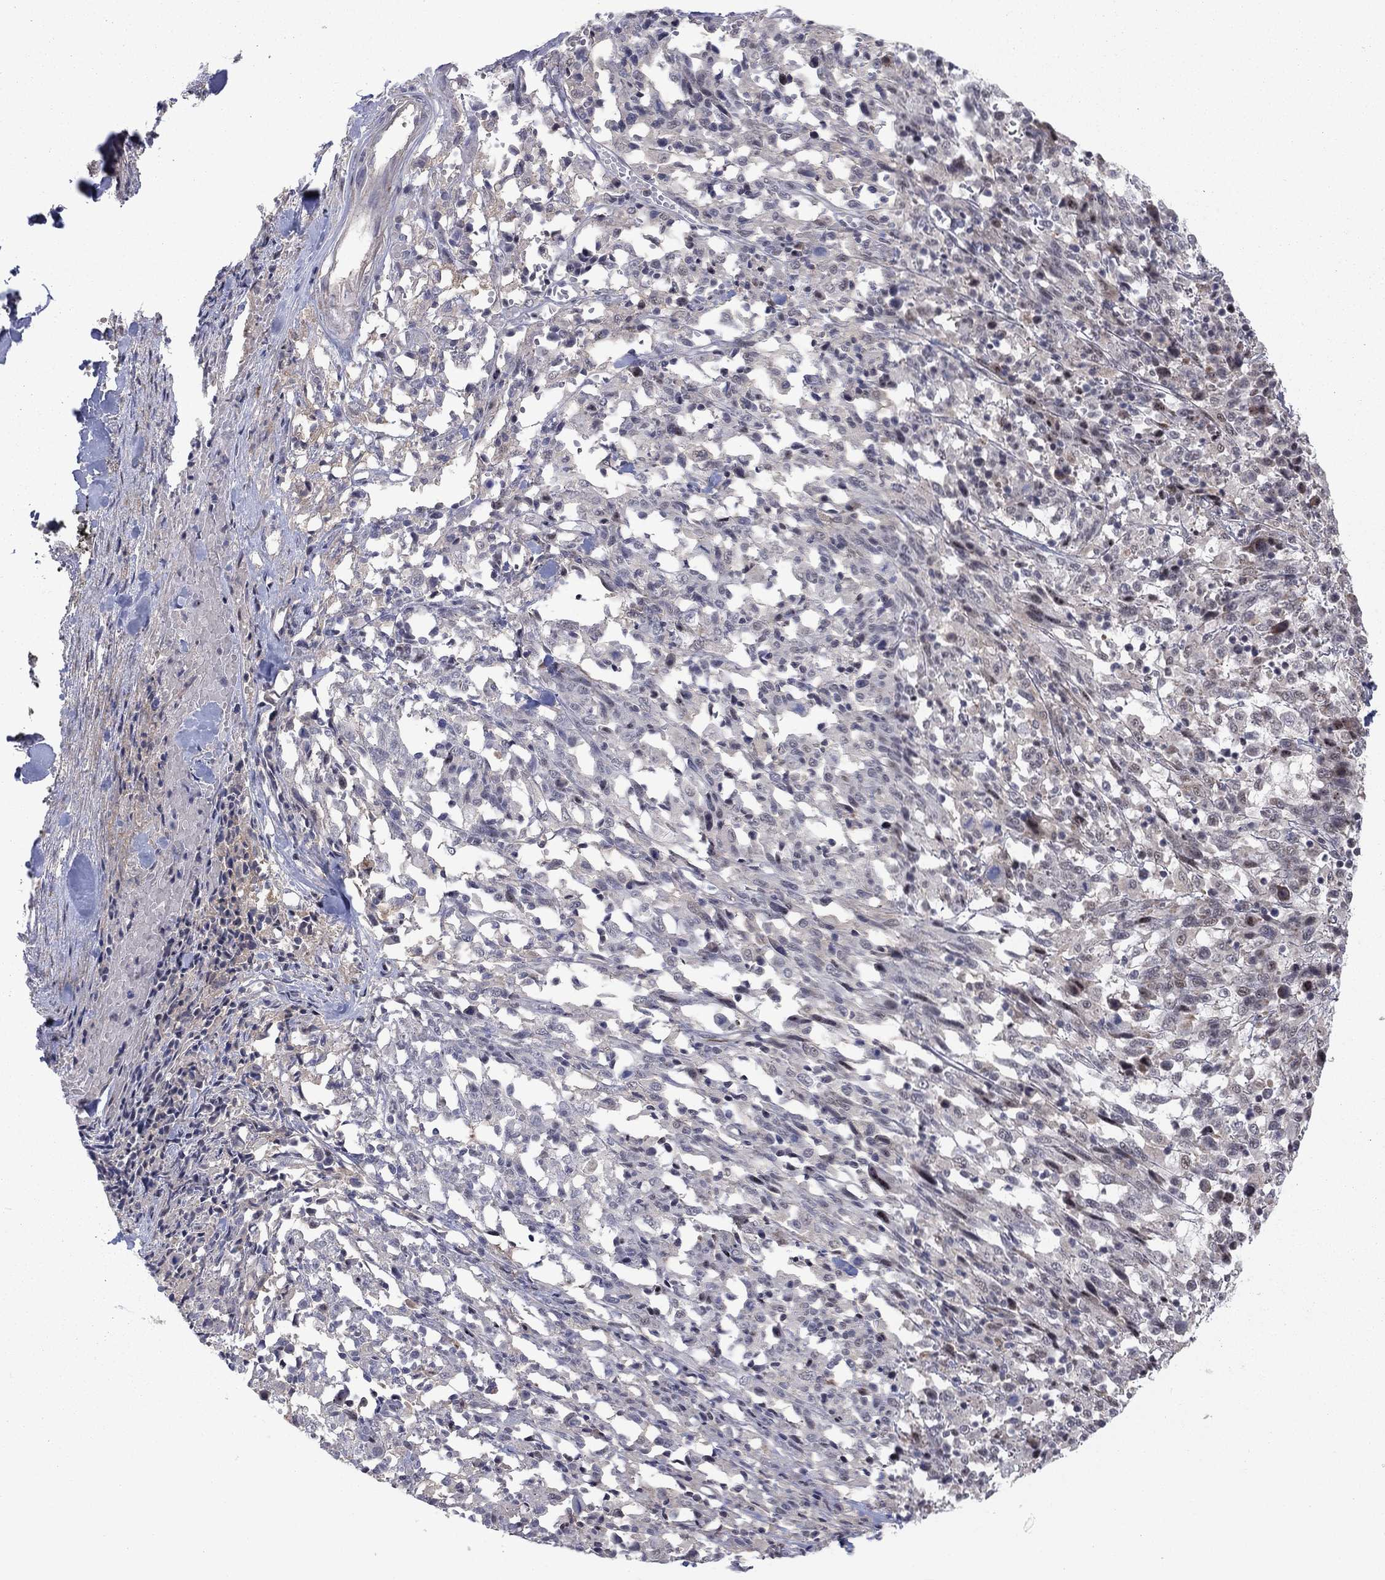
{"staining": {"intensity": "weak", "quantity": "<25%", "location": "cytoplasmic/membranous,nuclear"}, "tissue": "melanoma", "cell_type": "Tumor cells", "image_type": "cancer", "snomed": [{"axis": "morphology", "description": "Malignant melanoma, NOS"}, {"axis": "topography", "description": "Skin"}], "caption": "This is an immunohistochemistry (IHC) micrograph of malignant melanoma. There is no expression in tumor cells.", "gene": "ZNF395", "patient": {"sex": "female", "age": 91}}